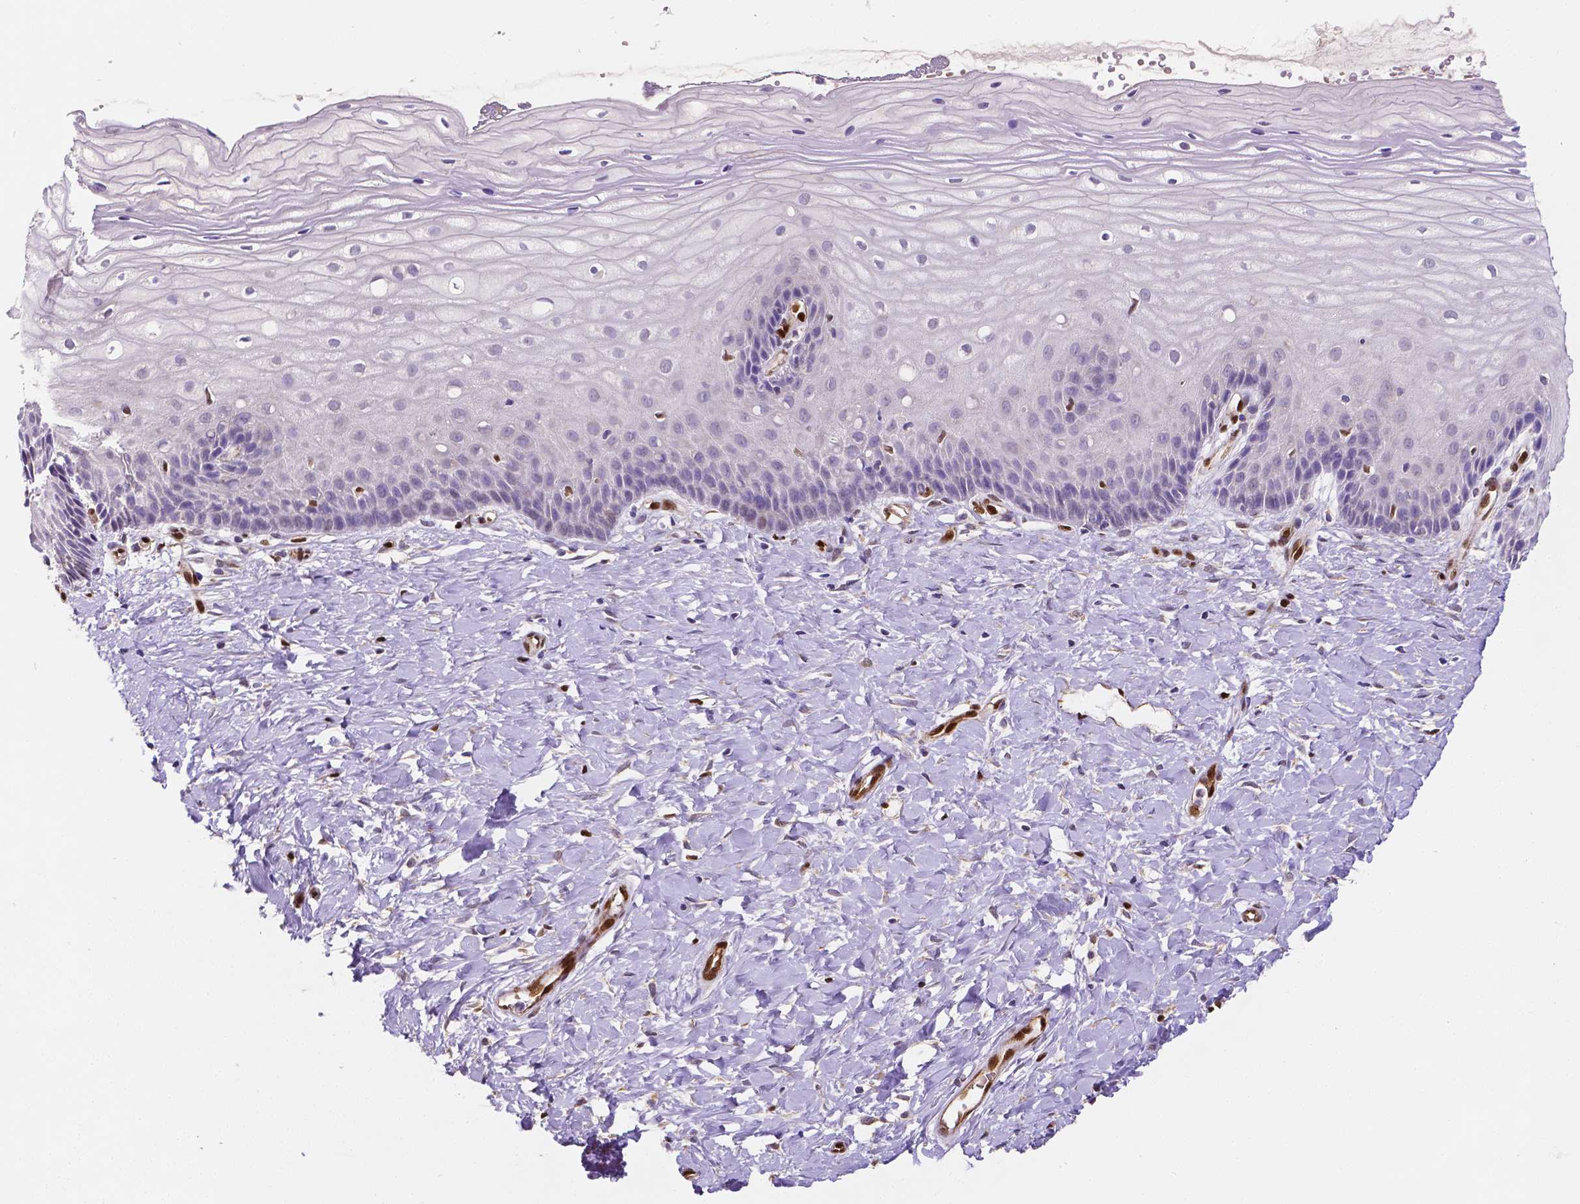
{"staining": {"intensity": "negative", "quantity": "none", "location": "none"}, "tissue": "cervix", "cell_type": "Glandular cells", "image_type": "normal", "snomed": [{"axis": "morphology", "description": "Normal tissue, NOS"}, {"axis": "topography", "description": "Cervix"}], "caption": "The image exhibits no significant positivity in glandular cells of cervix.", "gene": "MEF2C", "patient": {"sex": "female", "age": 37}}